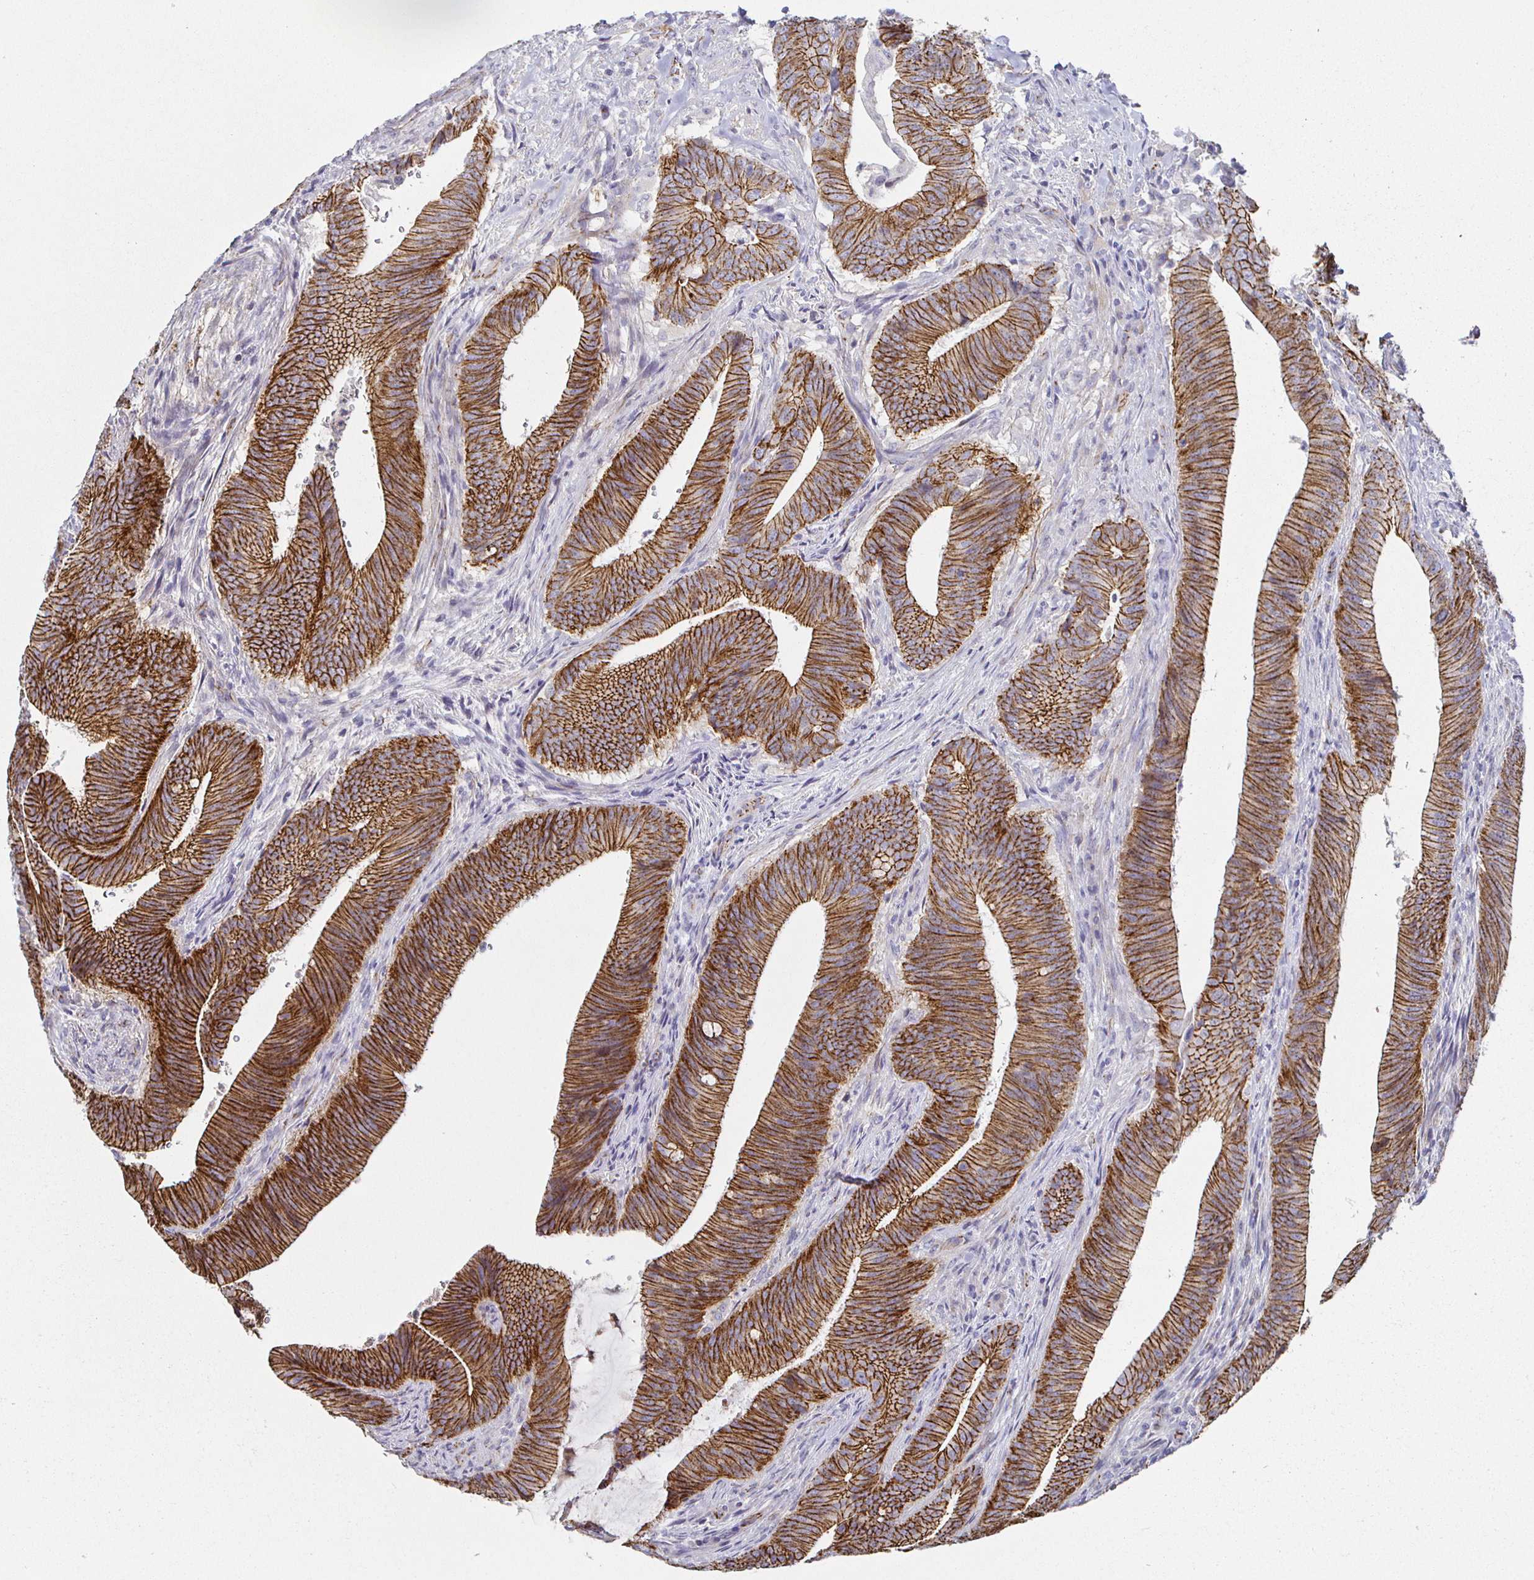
{"staining": {"intensity": "strong", "quantity": ">75%", "location": "cytoplasmic/membranous"}, "tissue": "colorectal cancer", "cell_type": "Tumor cells", "image_type": "cancer", "snomed": [{"axis": "morphology", "description": "Adenocarcinoma, NOS"}, {"axis": "topography", "description": "Colon"}], "caption": "A photomicrograph showing strong cytoplasmic/membranous expression in about >75% of tumor cells in adenocarcinoma (colorectal), as visualized by brown immunohistochemical staining.", "gene": "PIWIL3", "patient": {"sex": "female", "age": 43}}